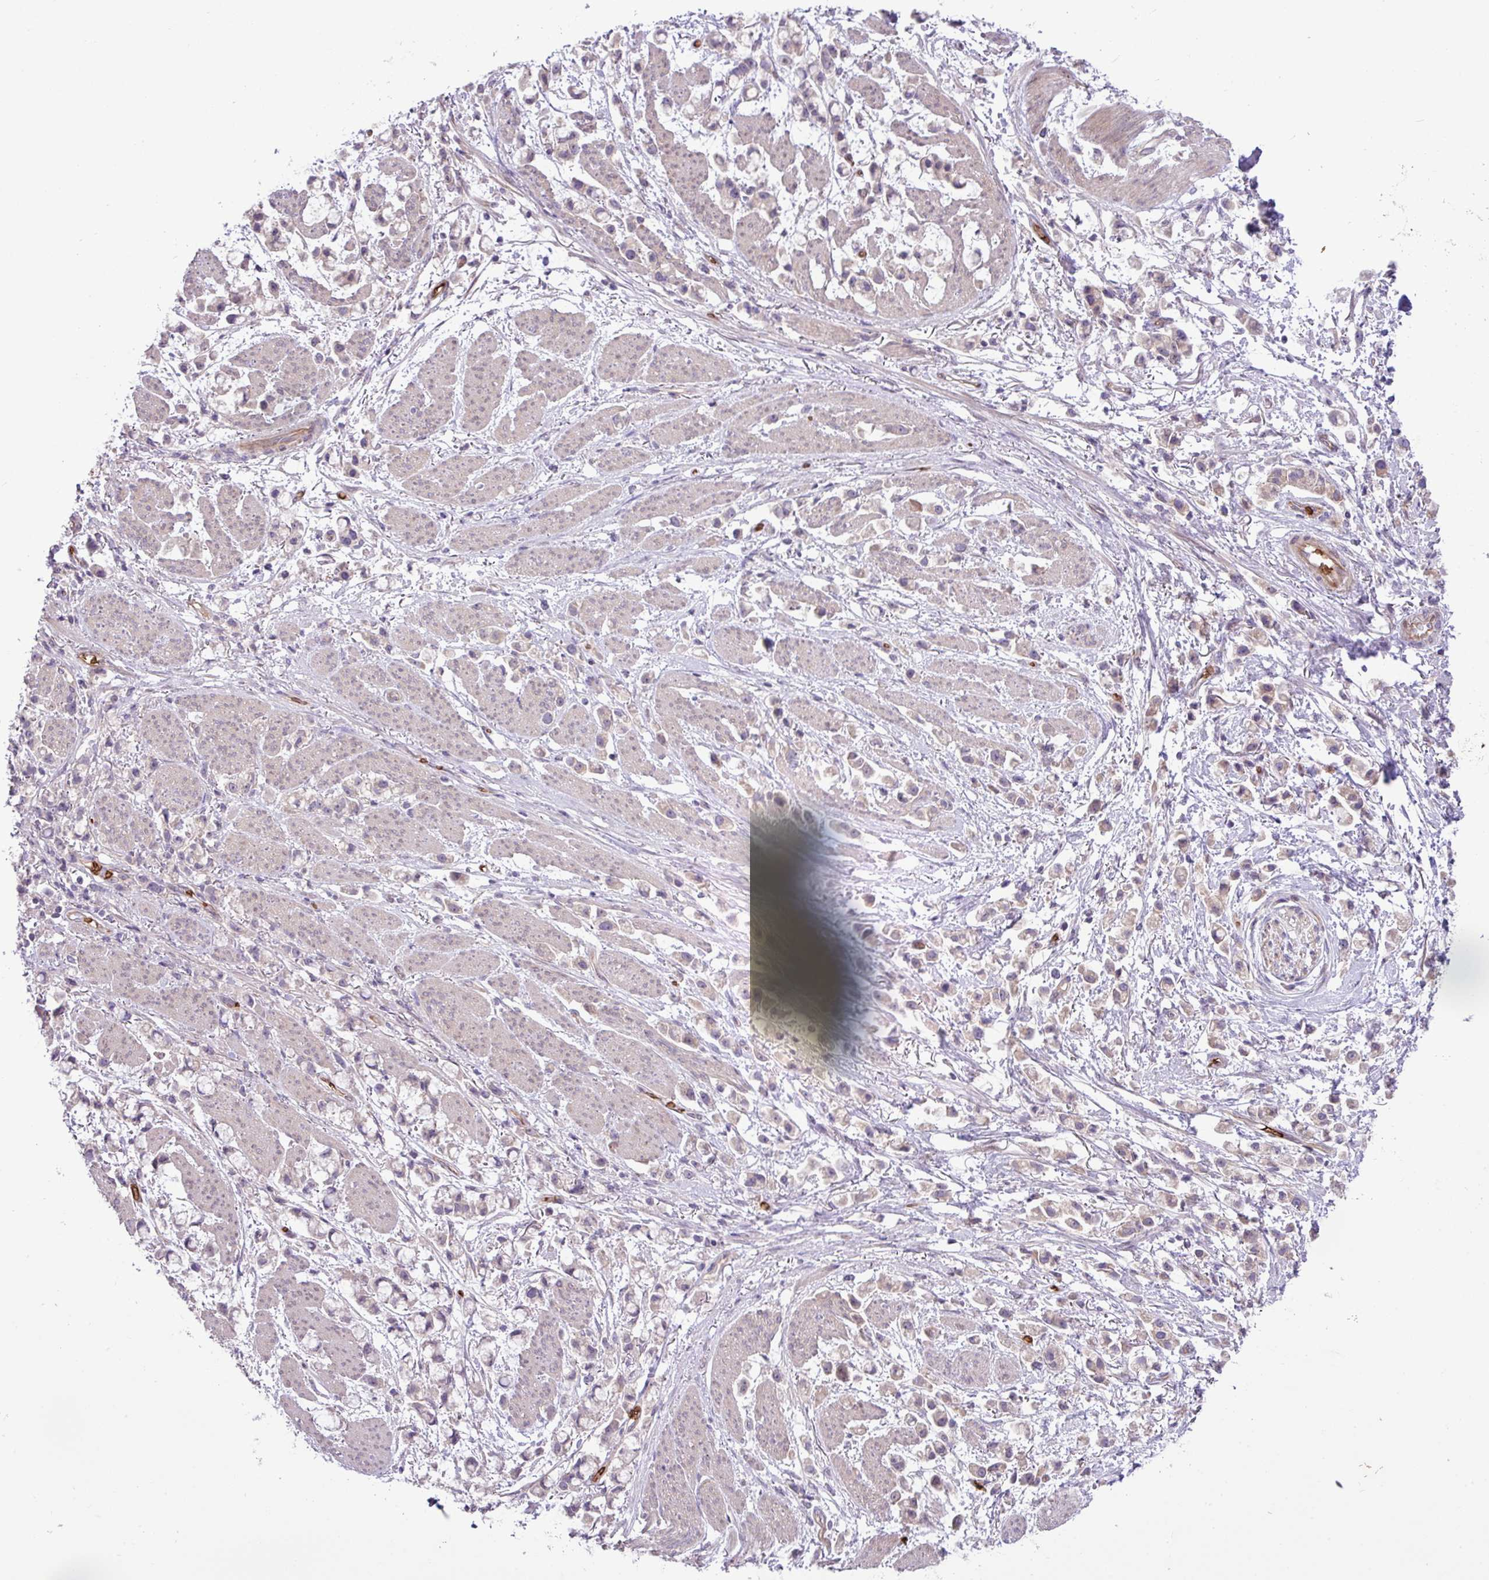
{"staining": {"intensity": "weak", "quantity": "25%-75%", "location": "cytoplasmic/membranous"}, "tissue": "stomach cancer", "cell_type": "Tumor cells", "image_type": "cancer", "snomed": [{"axis": "morphology", "description": "Adenocarcinoma, NOS"}, {"axis": "topography", "description": "Stomach"}], "caption": "Protein analysis of stomach cancer (adenocarcinoma) tissue shows weak cytoplasmic/membranous staining in approximately 25%-75% of tumor cells. (brown staining indicates protein expression, while blue staining denotes nuclei).", "gene": "RAD21L1", "patient": {"sex": "female", "age": 81}}